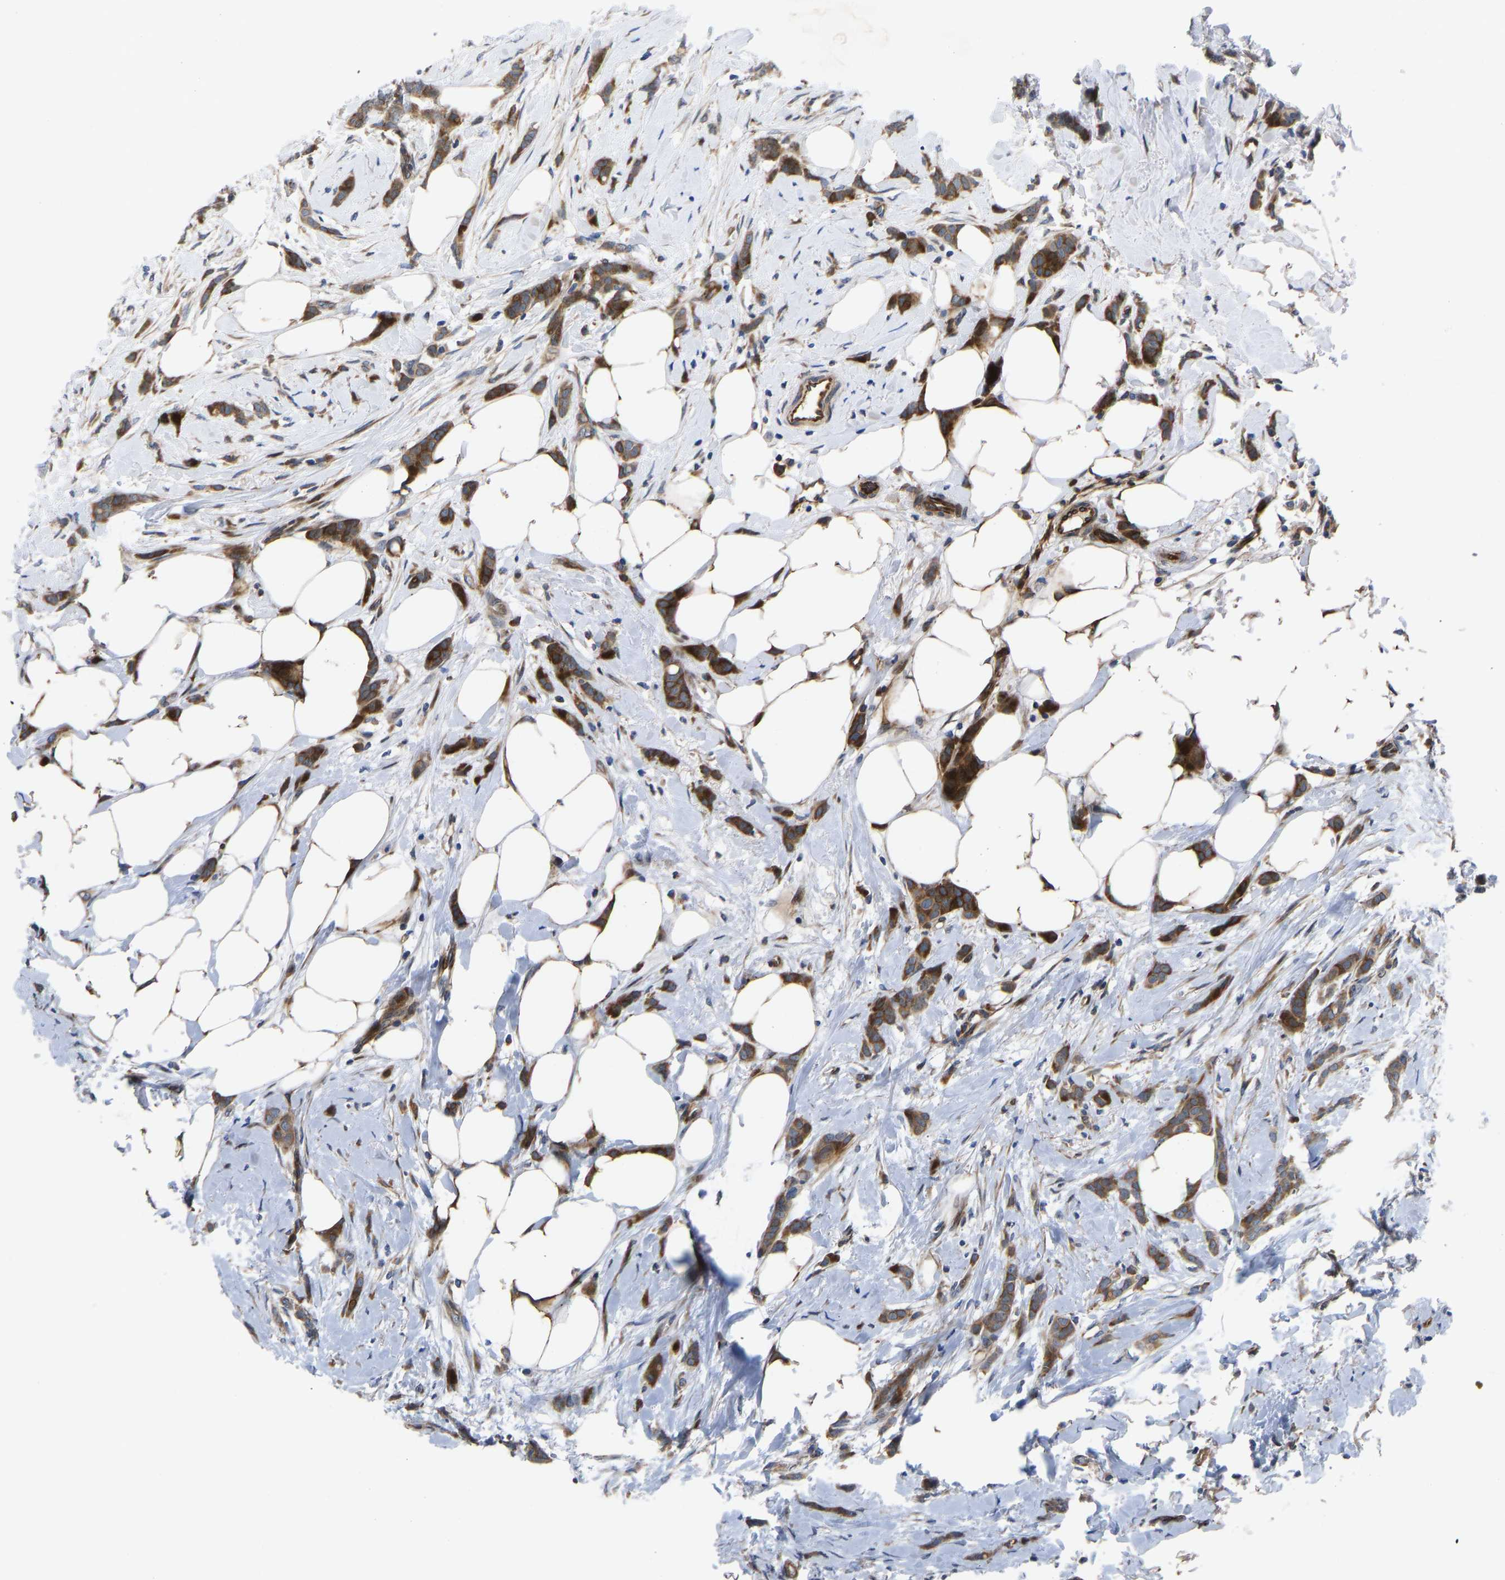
{"staining": {"intensity": "moderate", "quantity": ">75%", "location": "cytoplasmic/membranous"}, "tissue": "breast cancer", "cell_type": "Tumor cells", "image_type": "cancer", "snomed": [{"axis": "morphology", "description": "Lobular carcinoma, in situ"}, {"axis": "morphology", "description": "Lobular carcinoma"}, {"axis": "topography", "description": "Breast"}], "caption": "A medium amount of moderate cytoplasmic/membranous staining is present in about >75% of tumor cells in breast cancer tissue.", "gene": "TMEM38B", "patient": {"sex": "female", "age": 41}}